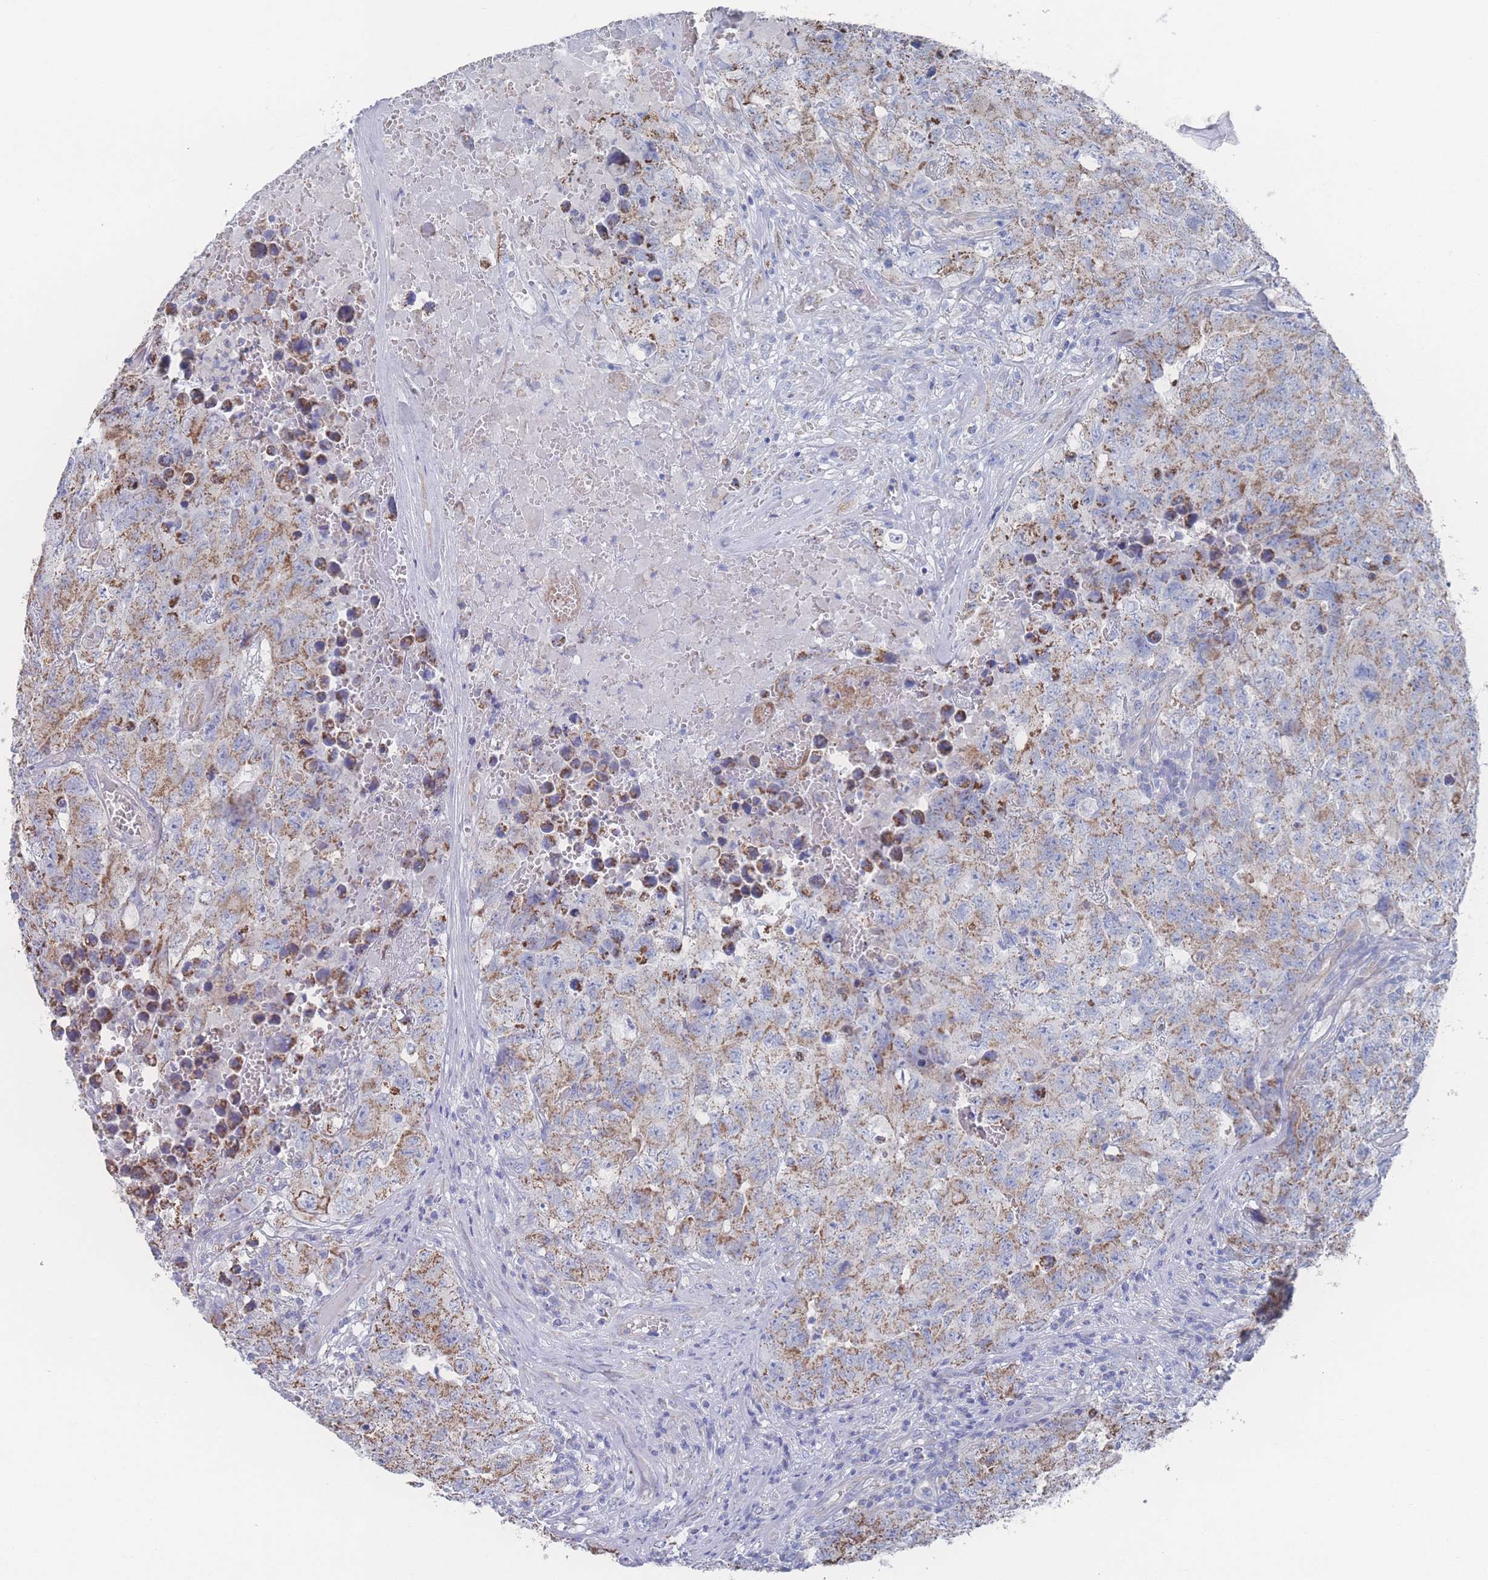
{"staining": {"intensity": "moderate", "quantity": ">75%", "location": "cytoplasmic/membranous"}, "tissue": "testis cancer", "cell_type": "Tumor cells", "image_type": "cancer", "snomed": [{"axis": "morphology", "description": "Carcinoma, Embryonal, NOS"}, {"axis": "topography", "description": "Testis"}], "caption": "Human embryonal carcinoma (testis) stained with a brown dye shows moderate cytoplasmic/membranous positive expression in about >75% of tumor cells.", "gene": "SNPH", "patient": {"sex": "male", "age": 31}}